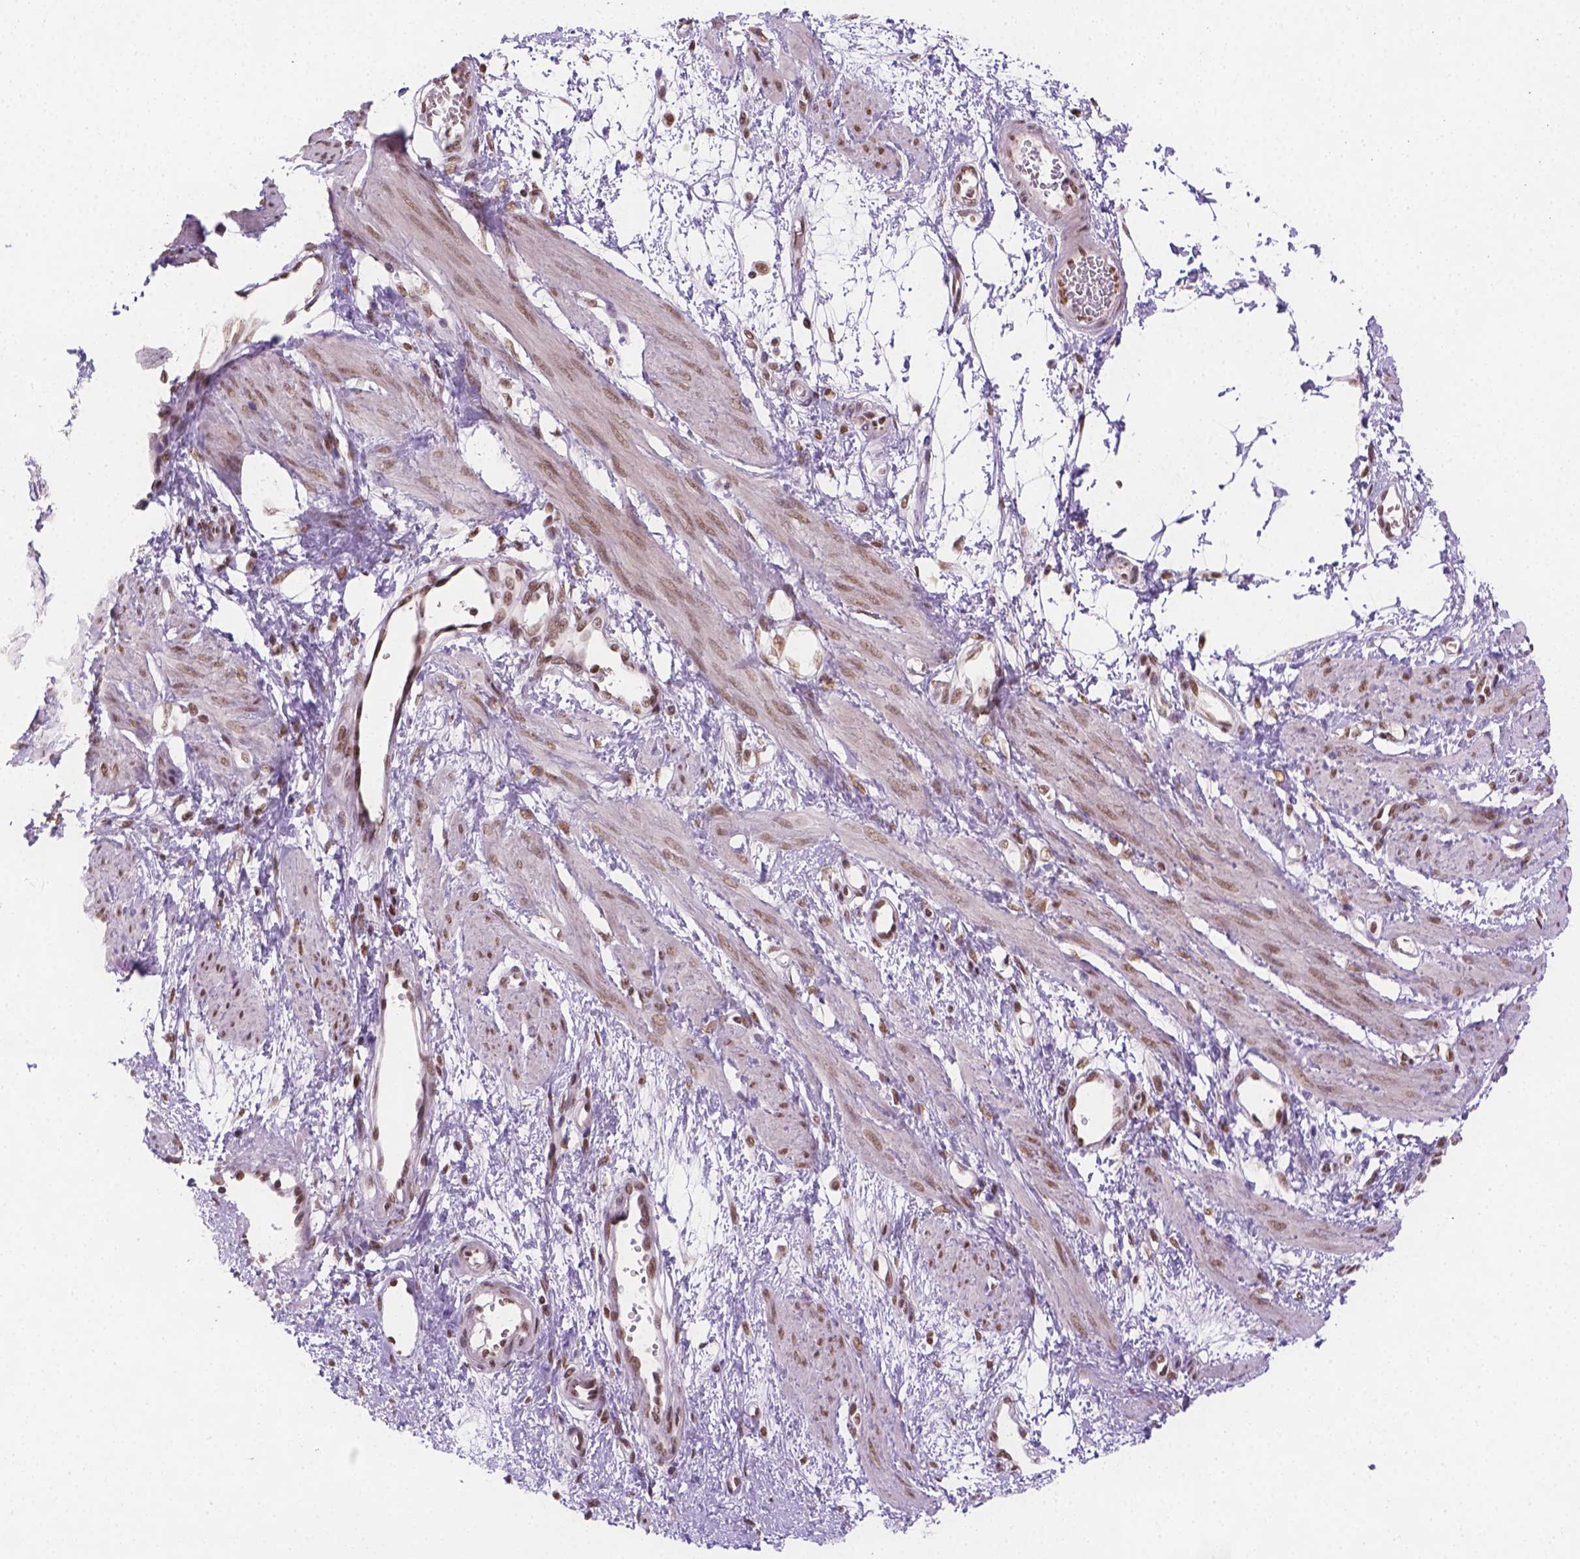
{"staining": {"intensity": "strong", "quantity": ">75%", "location": "nuclear"}, "tissue": "smooth muscle", "cell_type": "Smooth muscle cells", "image_type": "normal", "snomed": [{"axis": "morphology", "description": "Normal tissue, NOS"}, {"axis": "topography", "description": "Smooth muscle"}, {"axis": "topography", "description": "Uterus"}], "caption": "A high-resolution histopathology image shows IHC staining of unremarkable smooth muscle, which shows strong nuclear expression in about >75% of smooth muscle cells. The protein of interest is shown in brown color, while the nuclei are stained blue.", "gene": "FANCE", "patient": {"sex": "female", "age": 39}}